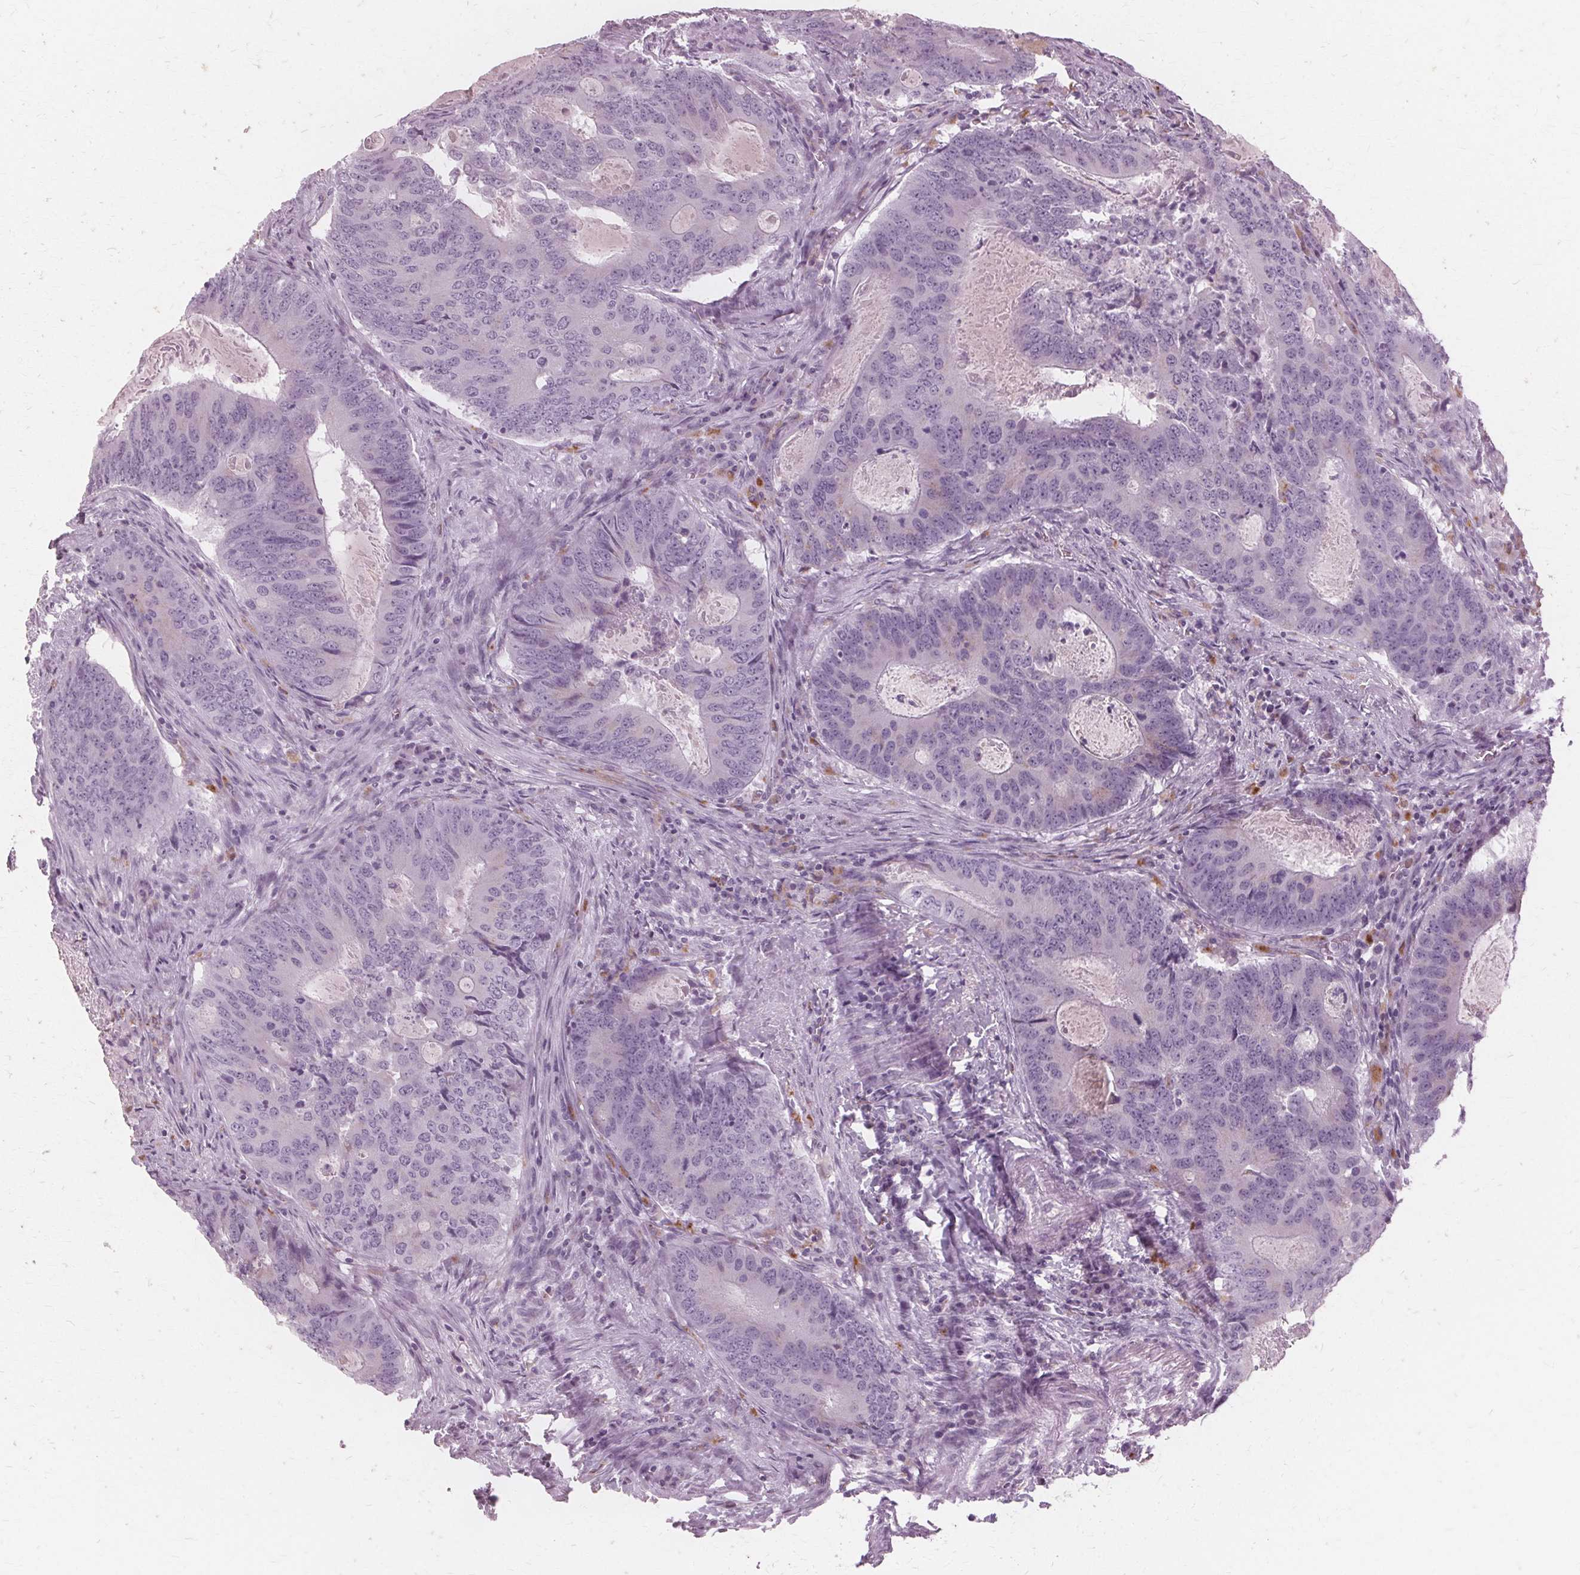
{"staining": {"intensity": "weak", "quantity": "<25%", "location": "cytoplasmic/membranous"}, "tissue": "colorectal cancer", "cell_type": "Tumor cells", "image_type": "cancer", "snomed": [{"axis": "morphology", "description": "Adenocarcinoma, NOS"}, {"axis": "topography", "description": "Colon"}], "caption": "This micrograph is of colorectal cancer stained with immunohistochemistry (IHC) to label a protein in brown with the nuclei are counter-stained blue. There is no expression in tumor cells. (DAB IHC, high magnification).", "gene": "DNASE2", "patient": {"sex": "male", "age": 67}}